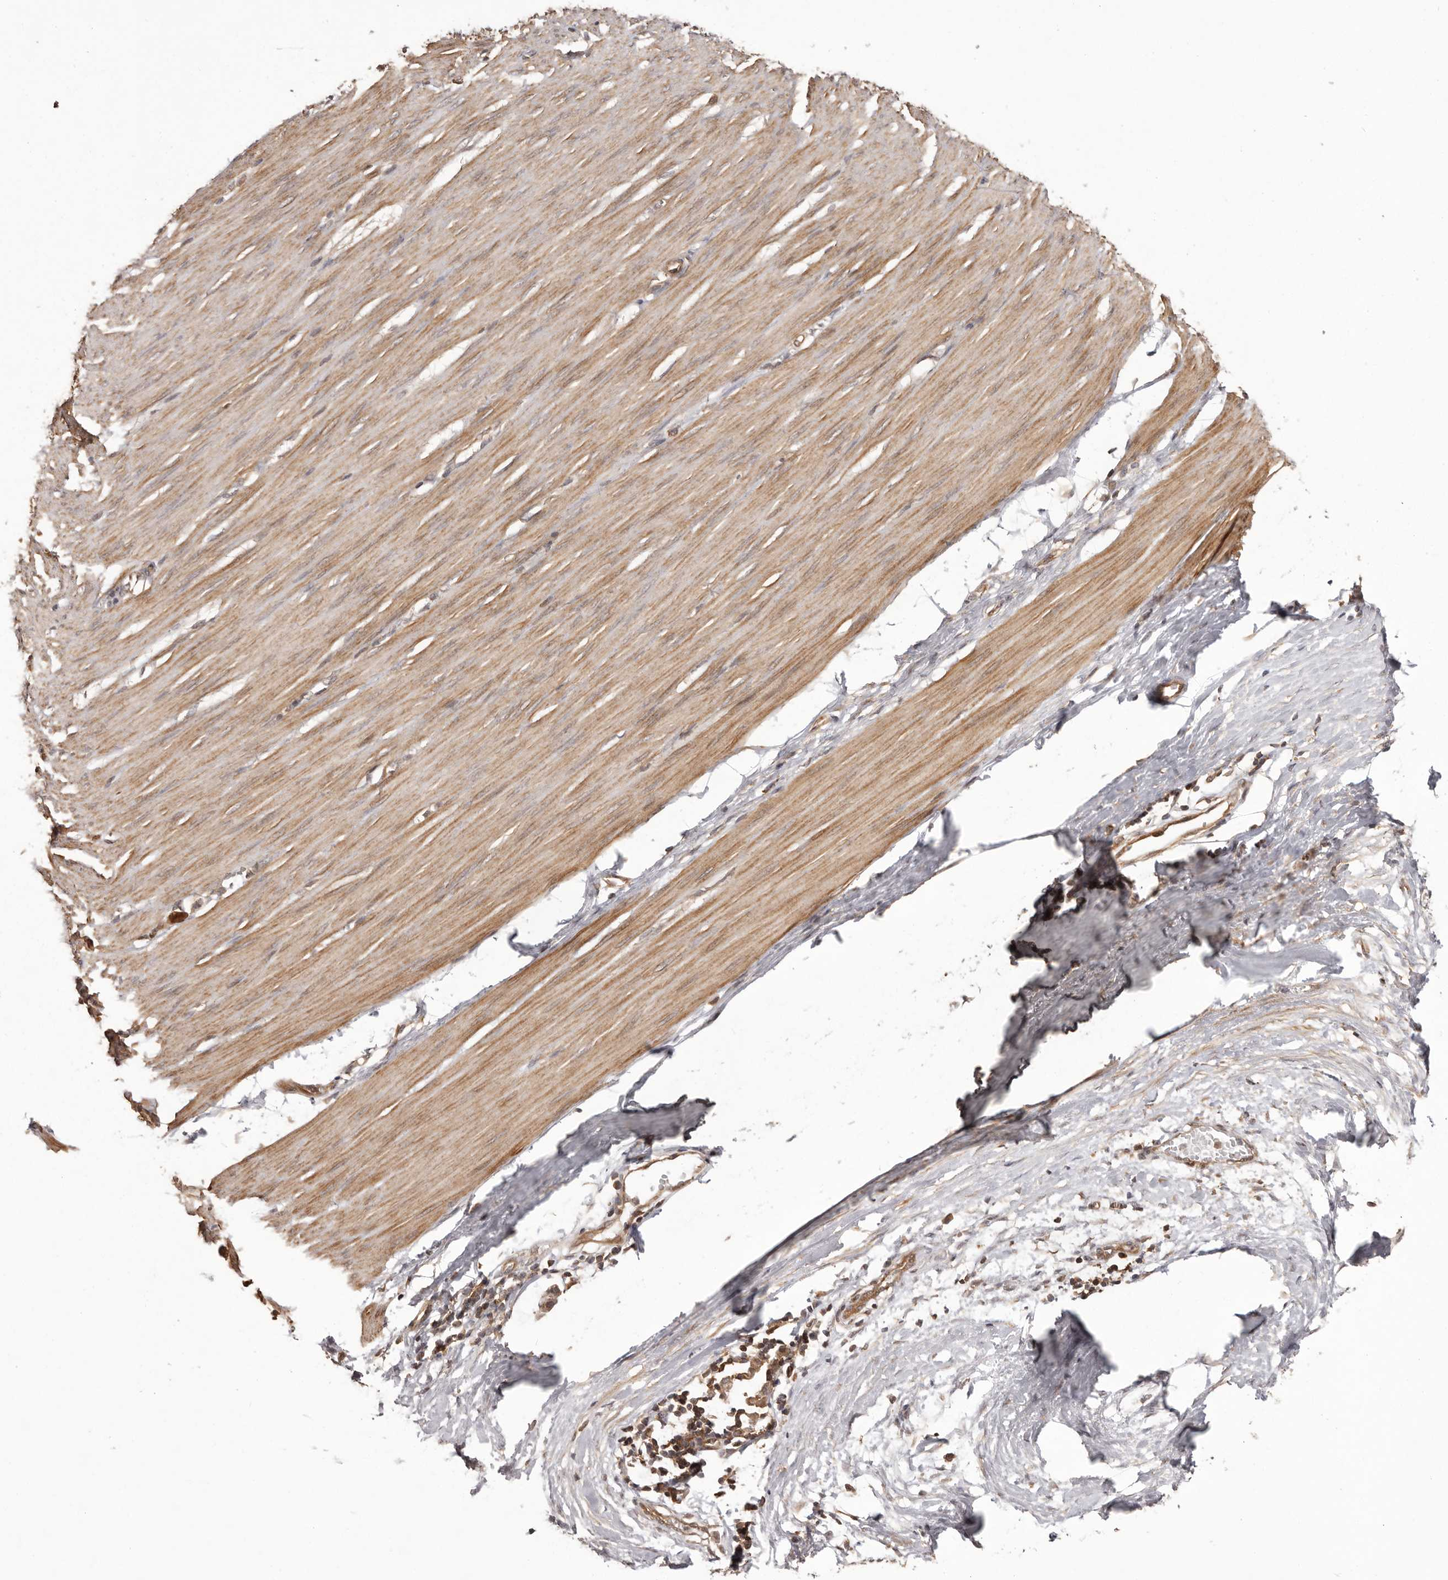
{"staining": {"intensity": "moderate", "quantity": ">75%", "location": "cytoplasmic/membranous"}, "tissue": "smooth muscle", "cell_type": "Smooth muscle cells", "image_type": "normal", "snomed": [{"axis": "morphology", "description": "Normal tissue, NOS"}, {"axis": "morphology", "description": "Adenocarcinoma, NOS"}, {"axis": "topography", "description": "Colon"}, {"axis": "topography", "description": "Peripheral nerve tissue"}], "caption": "The micrograph displays immunohistochemical staining of normal smooth muscle. There is moderate cytoplasmic/membranous positivity is seen in approximately >75% of smooth muscle cells.", "gene": "NFKBIA", "patient": {"sex": "male", "age": 14}}